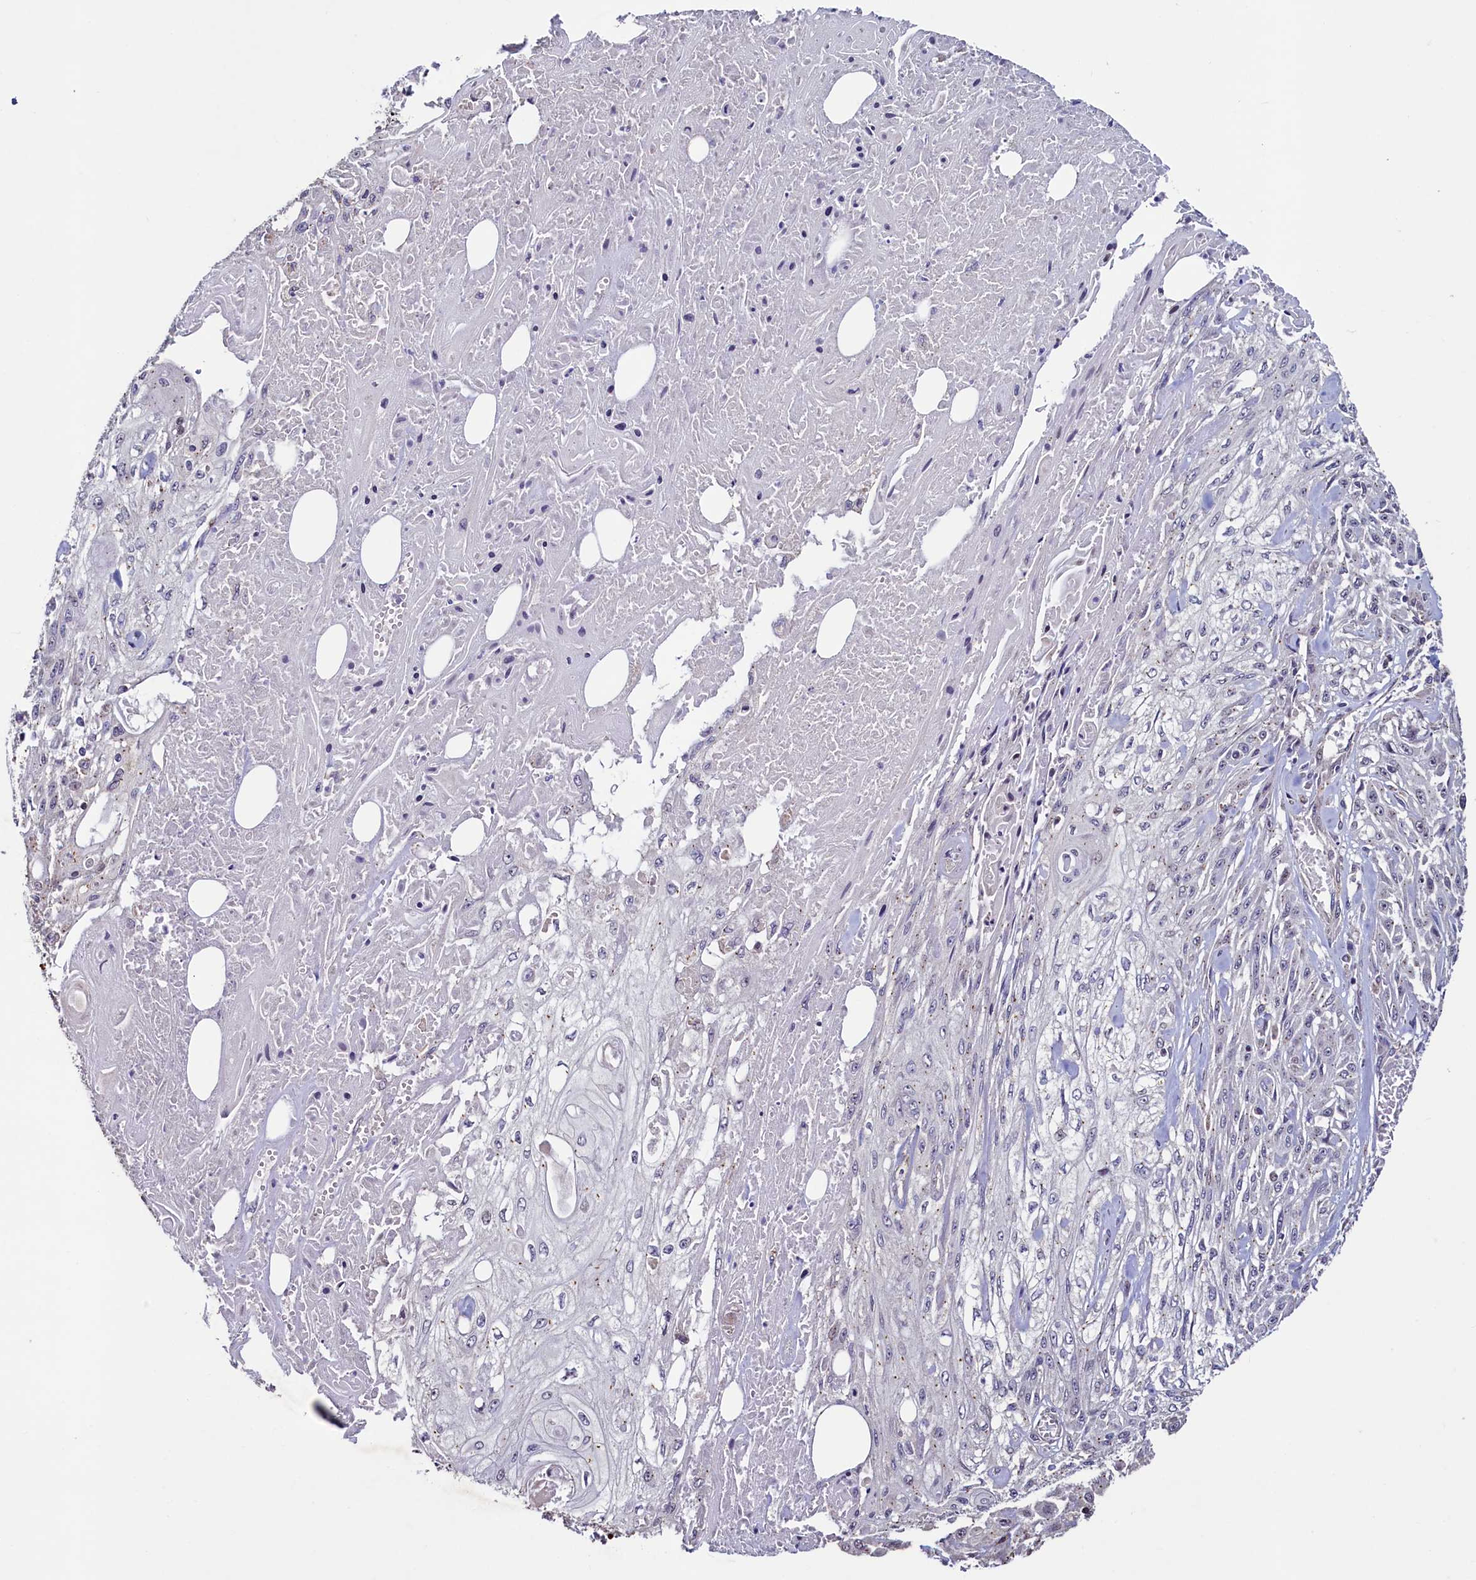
{"staining": {"intensity": "negative", "quantity": "none", "location": "none"}, "tissue": "skin cancer", "cell_type": "Tumor cells", "image_type": "cancer", "snomed": [{"axis": "morphology", "description": "Squamous cell carcinoma, NOS"}, {"axis": "morphology", "description": "Squamous cell carcinoma, metastatic, NOS"}, {"axis": "topography", "description": "Skin"}, {"axis": "topography", "description": "Lymph node"}], "caption": "Immunohistochemistry (IHC) photomicrograph of neoplastic tissue: skin cancer stained with DAB displays no significant protein positivity in tumor cells.", "gene": "PALM", "patient": {"sex": "male", "age": 75}}